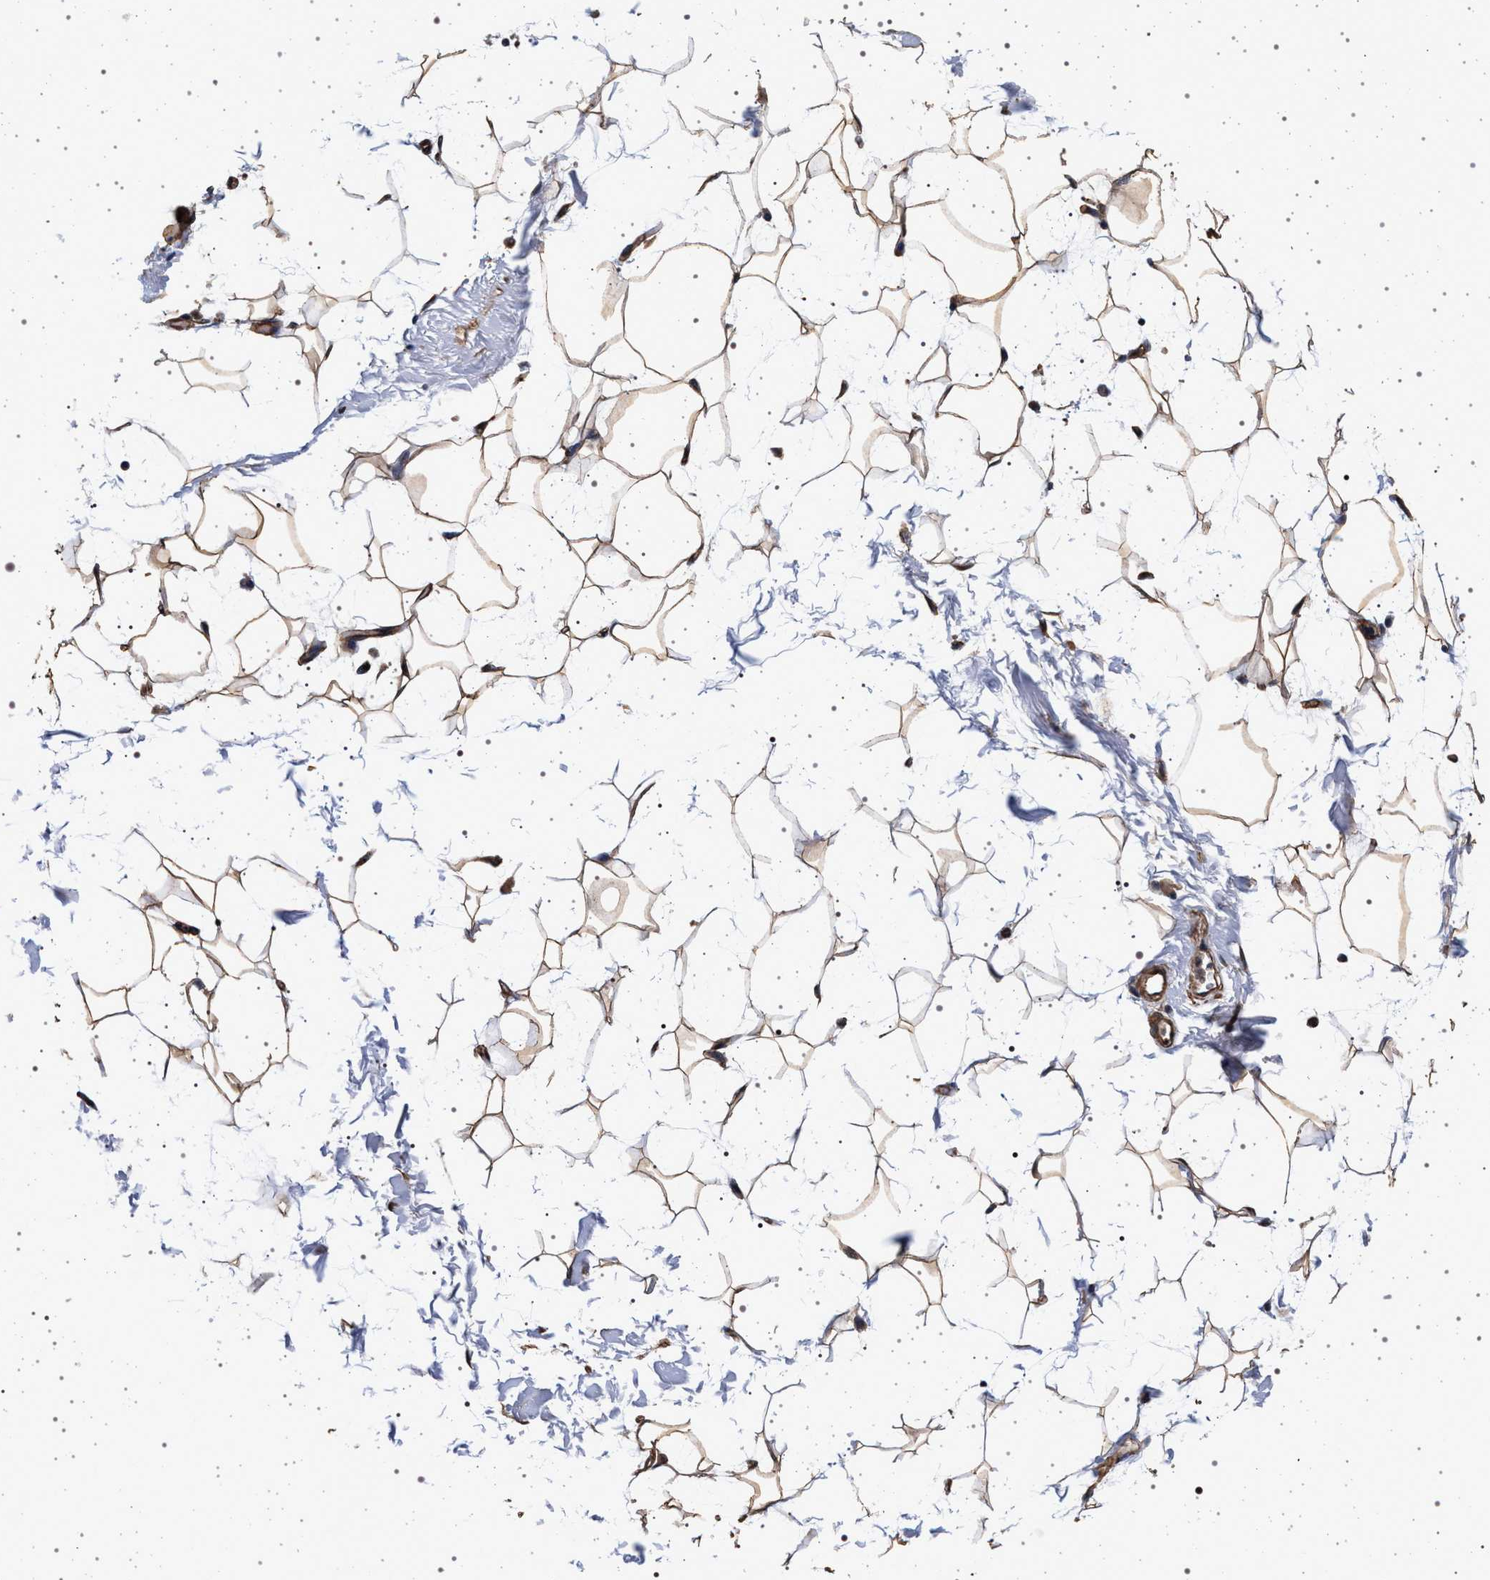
{"staining": {"intensity": "moderate", "quantity": ">75%", "location": "cytoplasmic/membranous"}, "tissue": "adipose tissue", "cell_type": "Adipocytes", "image_type": "normal", "snomed": [{"axis": "morphology", "description": "Normal tissue, NOS"}, {"axis": "topography", "description": "Soft tissue"}], "caption": "Adipocytes exhibit medium levels of moderate cytoplasmic/membranous staining in about >75% of cells in unremarkable human adipose tissue.", "gene": "KCNK6", "patient": {"sex": "male", "age": 72}}